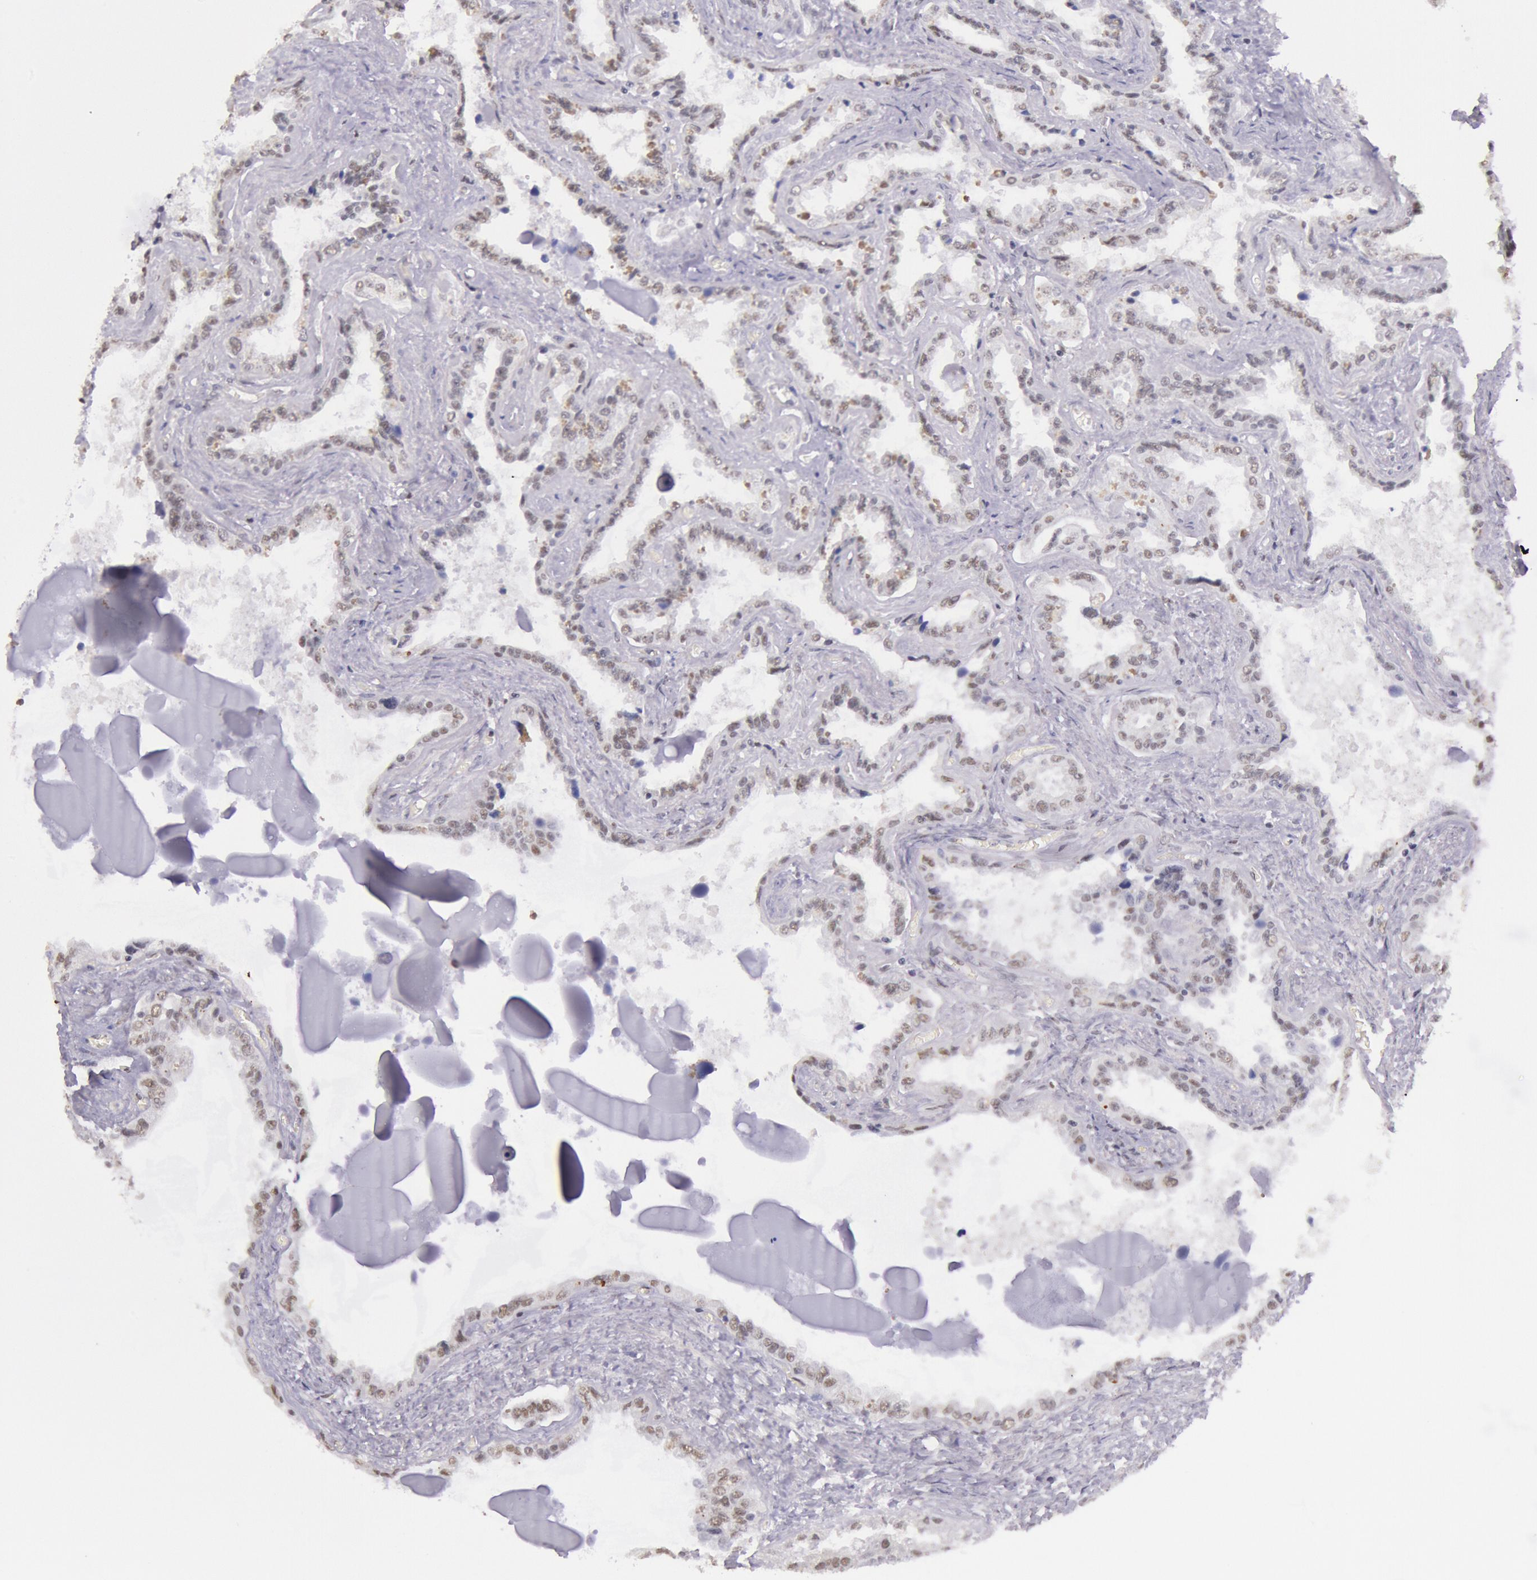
{"staining": {"intensity": "weak", "quantity": "25%-75%", "location": "nuclear"}, "tissue": "seminal vesicle", "cell_type": "Glandular cells", "image_type": "normal", "snomed": [{"axis": "morphology", "description": "Normal tissue, NOS"}, {"axis": "morphology", "description": "Inflammation, NOS"}, {"axis": "topography", "description": "Urinary bladder"}, {"axis": "topography", "description": "Prostate"}, {"axis": "topography", "description": "Seminal veicle"}], "caption": "IHC (DAB) staining of normal seminal vesicle exhibits weak nuclear protein expression in about 25%-75% of glandular cells.", "gene": "TASL", "patient": {"sex": "male", "age": 82}}